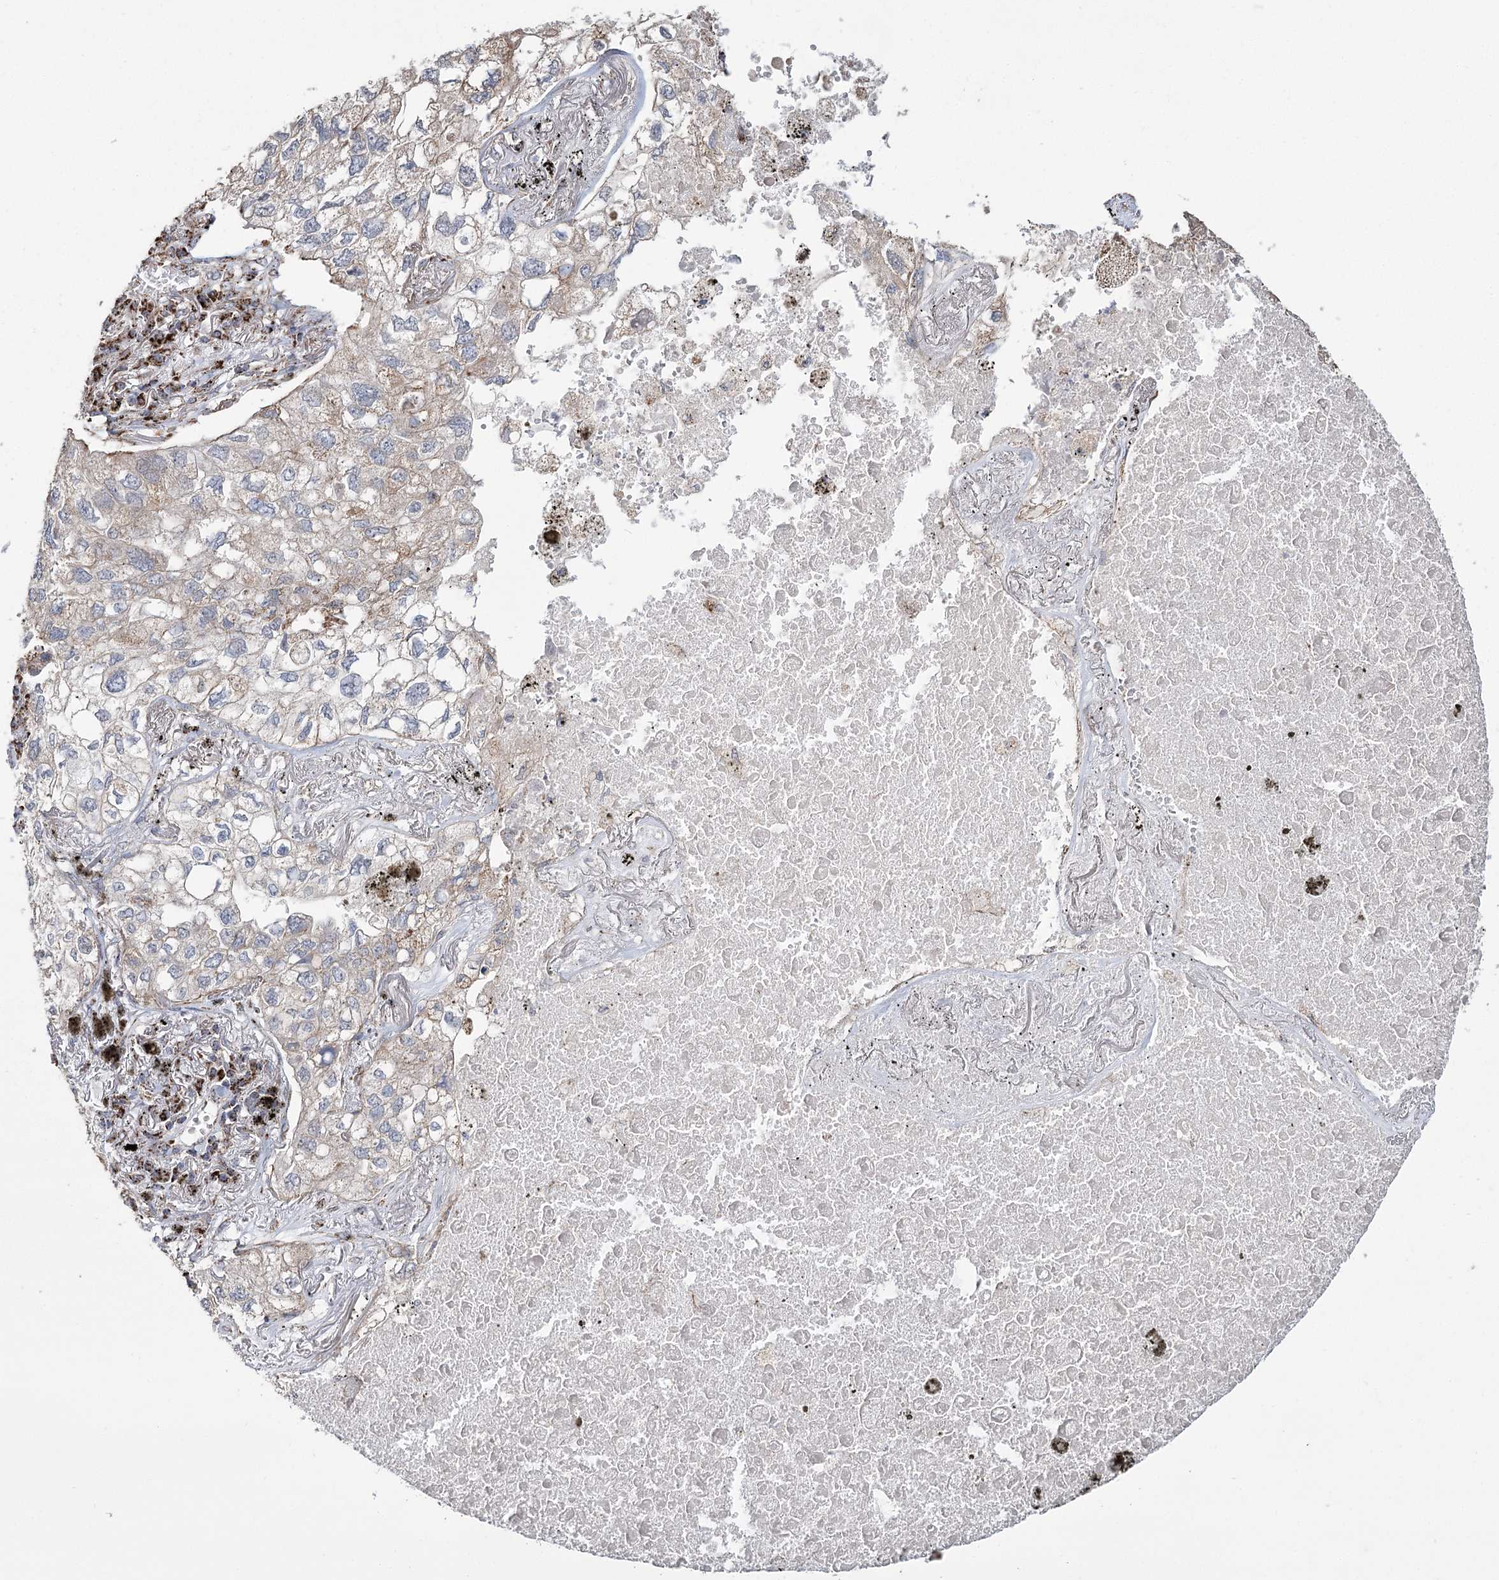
{"staining": {"intensity": "weak", "quantity": "25%-75%", "location": "cytoplasmic/membranous"}, "tissue": "lung cancer", "cell_type": "Tumor cells", "image_type": "cancer", "snomed": [{"axis": "morphology", "description": "Adenocarcinoma, NOS"}, {"axis": "topography", "description": "Lung"}], "caption": "Lung cancer stained with a protein marker shows weak staining in tumor cells.", "gene": "RANBP3L", "patient": {"sex": "male", "age": 65}}